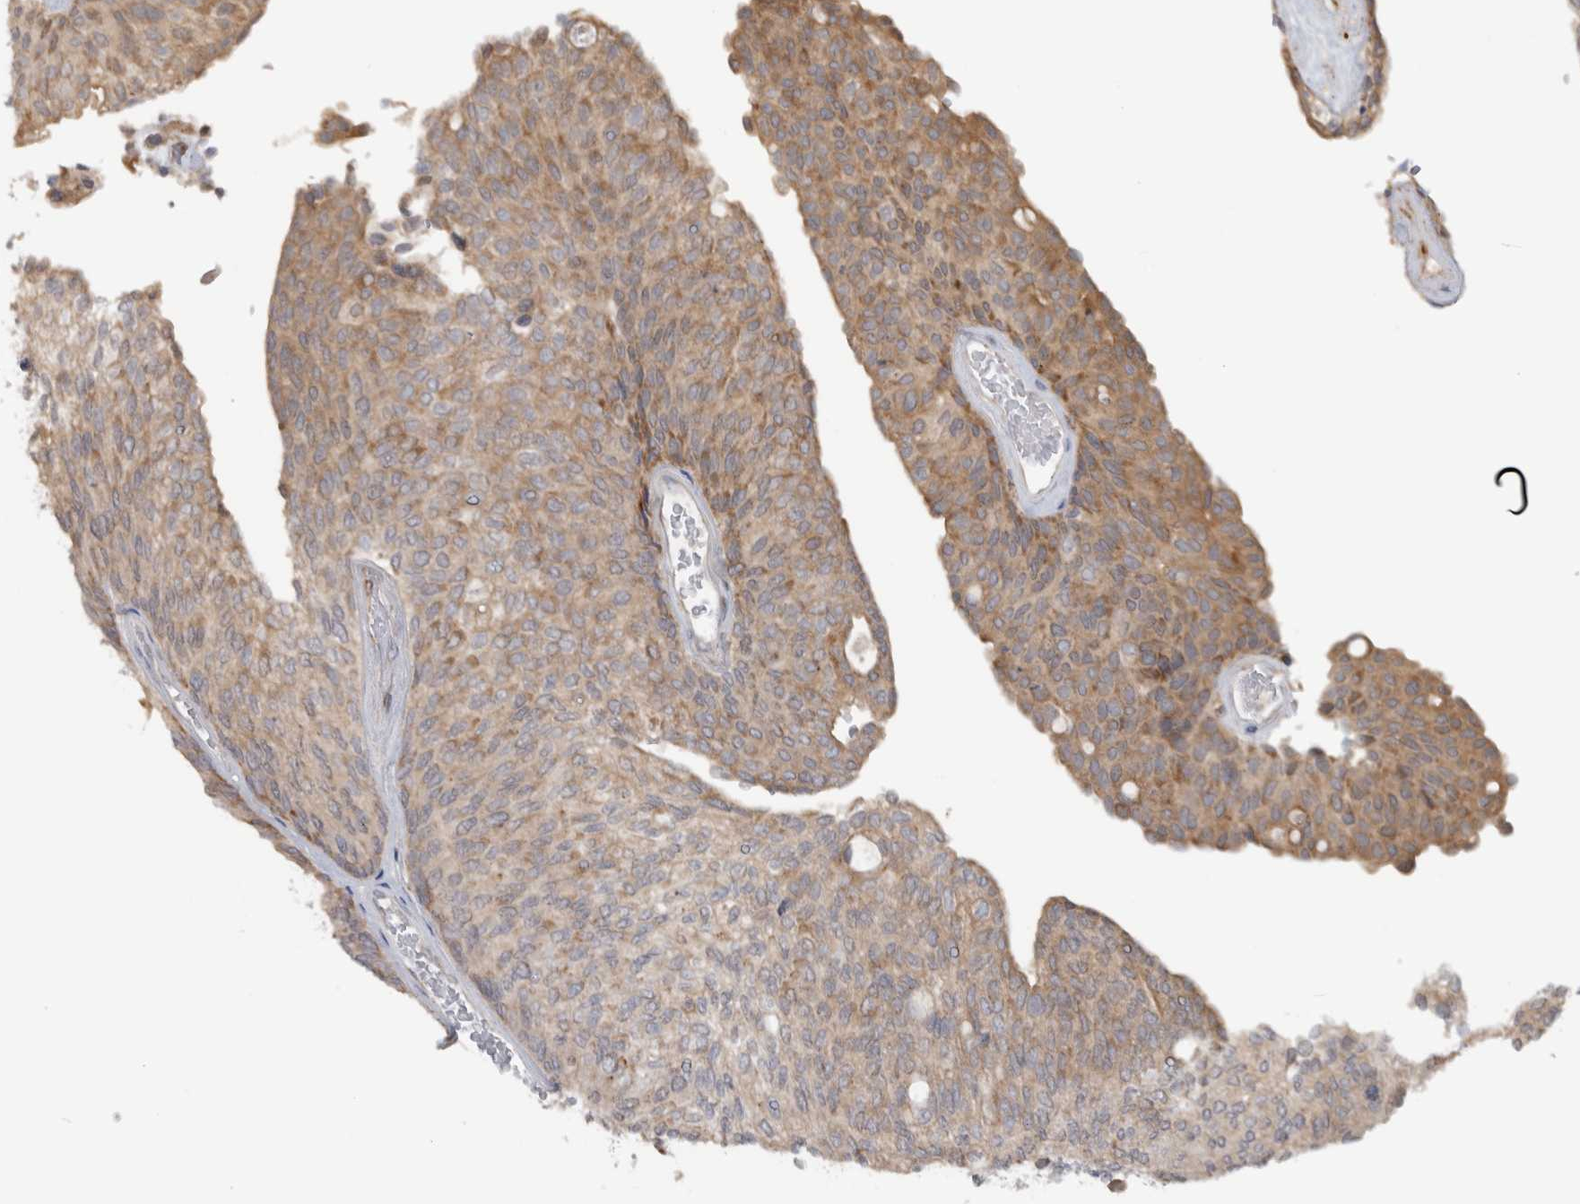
{"staining": {"intensity": "moderate", "quantity": ">75%", "location": "cytoplasmic/membranous"}, "tissue": "urothelial cancer", "cell_type": "Tumor cells", "image_type": "cancer", "snomed": [{"axis": "morphology", "description": "Urothelial carcinoma, Low grade"}, {"axis": "topography", "description": "Urinary bladder"}], "caption": "Immunohistochemistry (IHC) photomicrograph of low-grade urothelial carcinoma stained for a protein (brown), which reveals medium levels of moderate cytoplasmic/membranous positivity in approximately >75% of tumor cells.", "gene": "RAB18", "patient": {"sex": "female", "age": 79}}